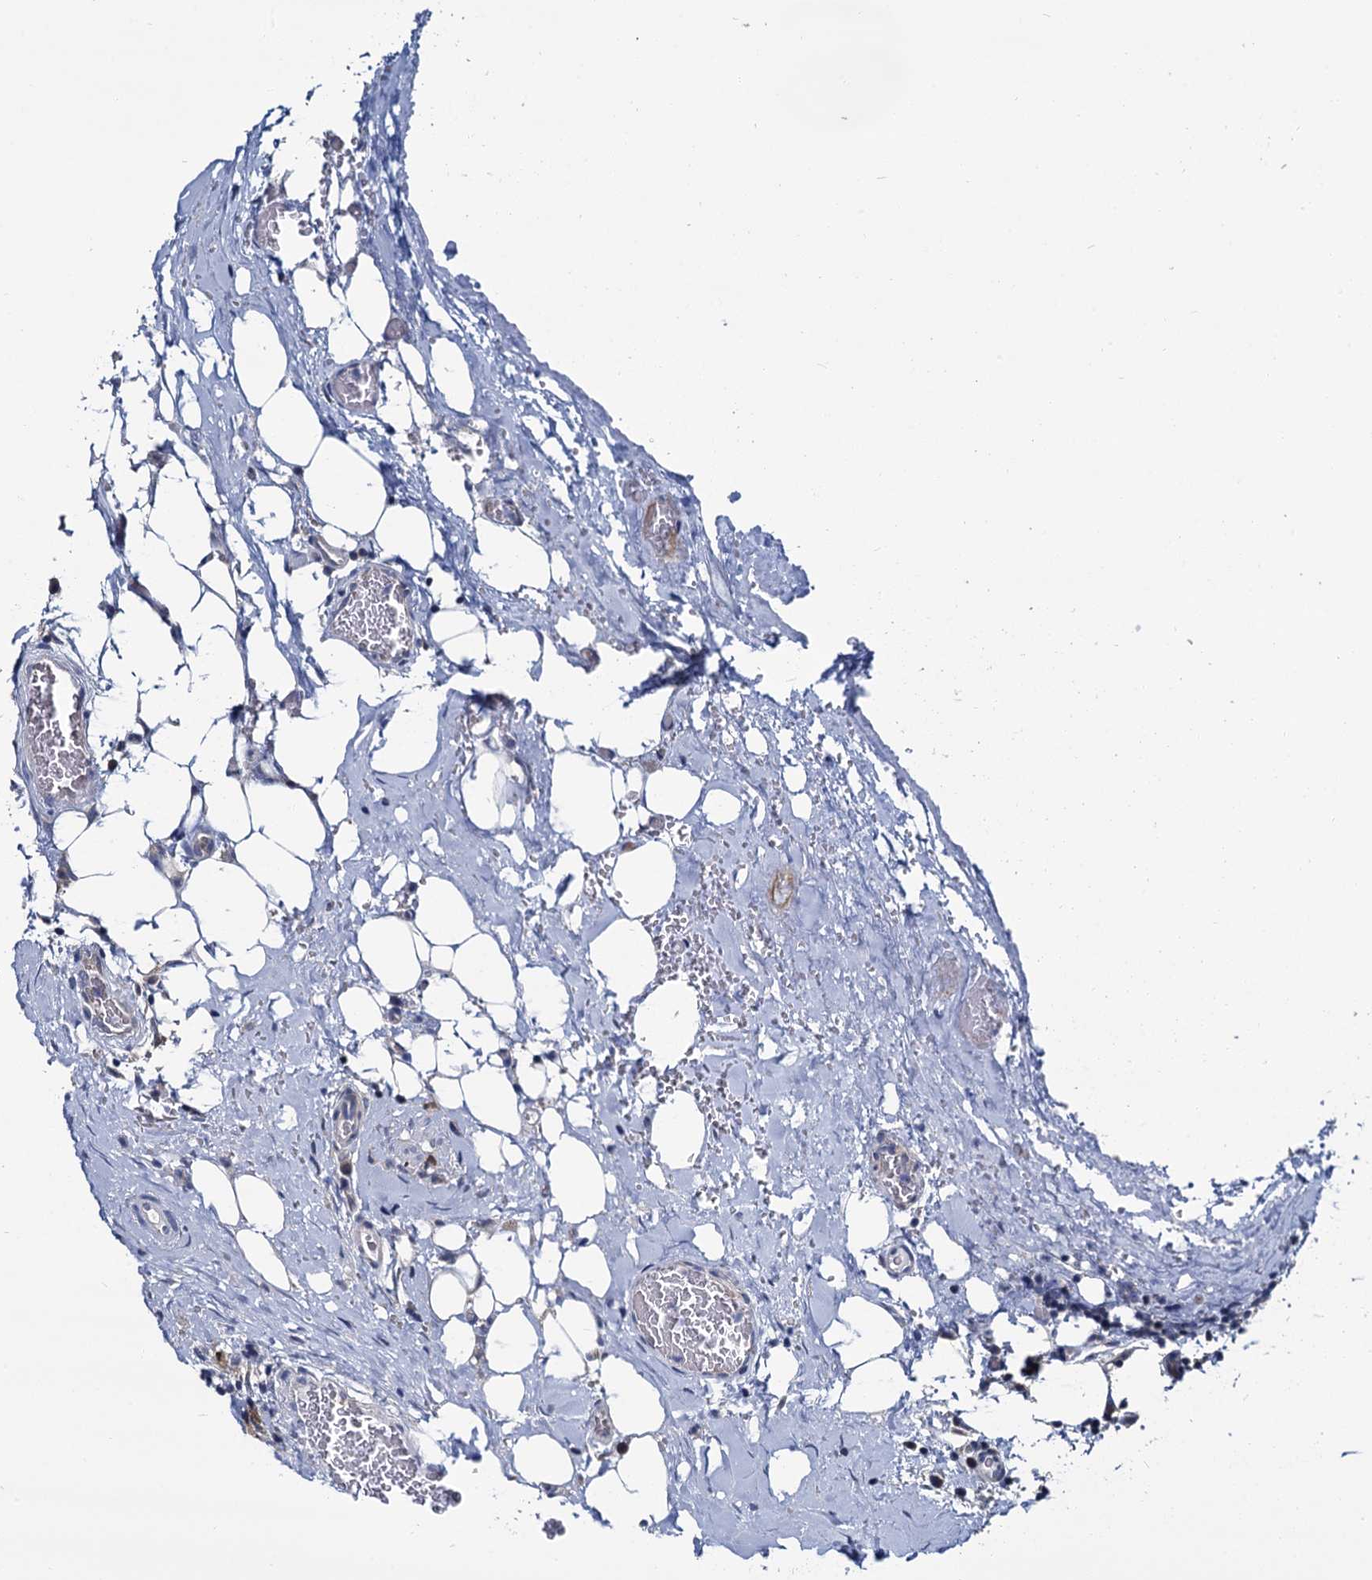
{"staining": {"intensity": "negative", "quantity": "none", "location": "none"}, "tissue": "thyroid cancer", "cell_type": "Tumor cells", "image_type": "cancer", "snomed": [{"axis": "morphology", "description": "Papillary adenocarcinoma, NOS"}, {"axis": "topography", "description": "Thyroid gland"}], "caption": "There is no significant expression in tumor cells of thyroid papillary adenocarcinoma.", "gene": "MIOX", "patient": {"sex": "female", "age": 59}}